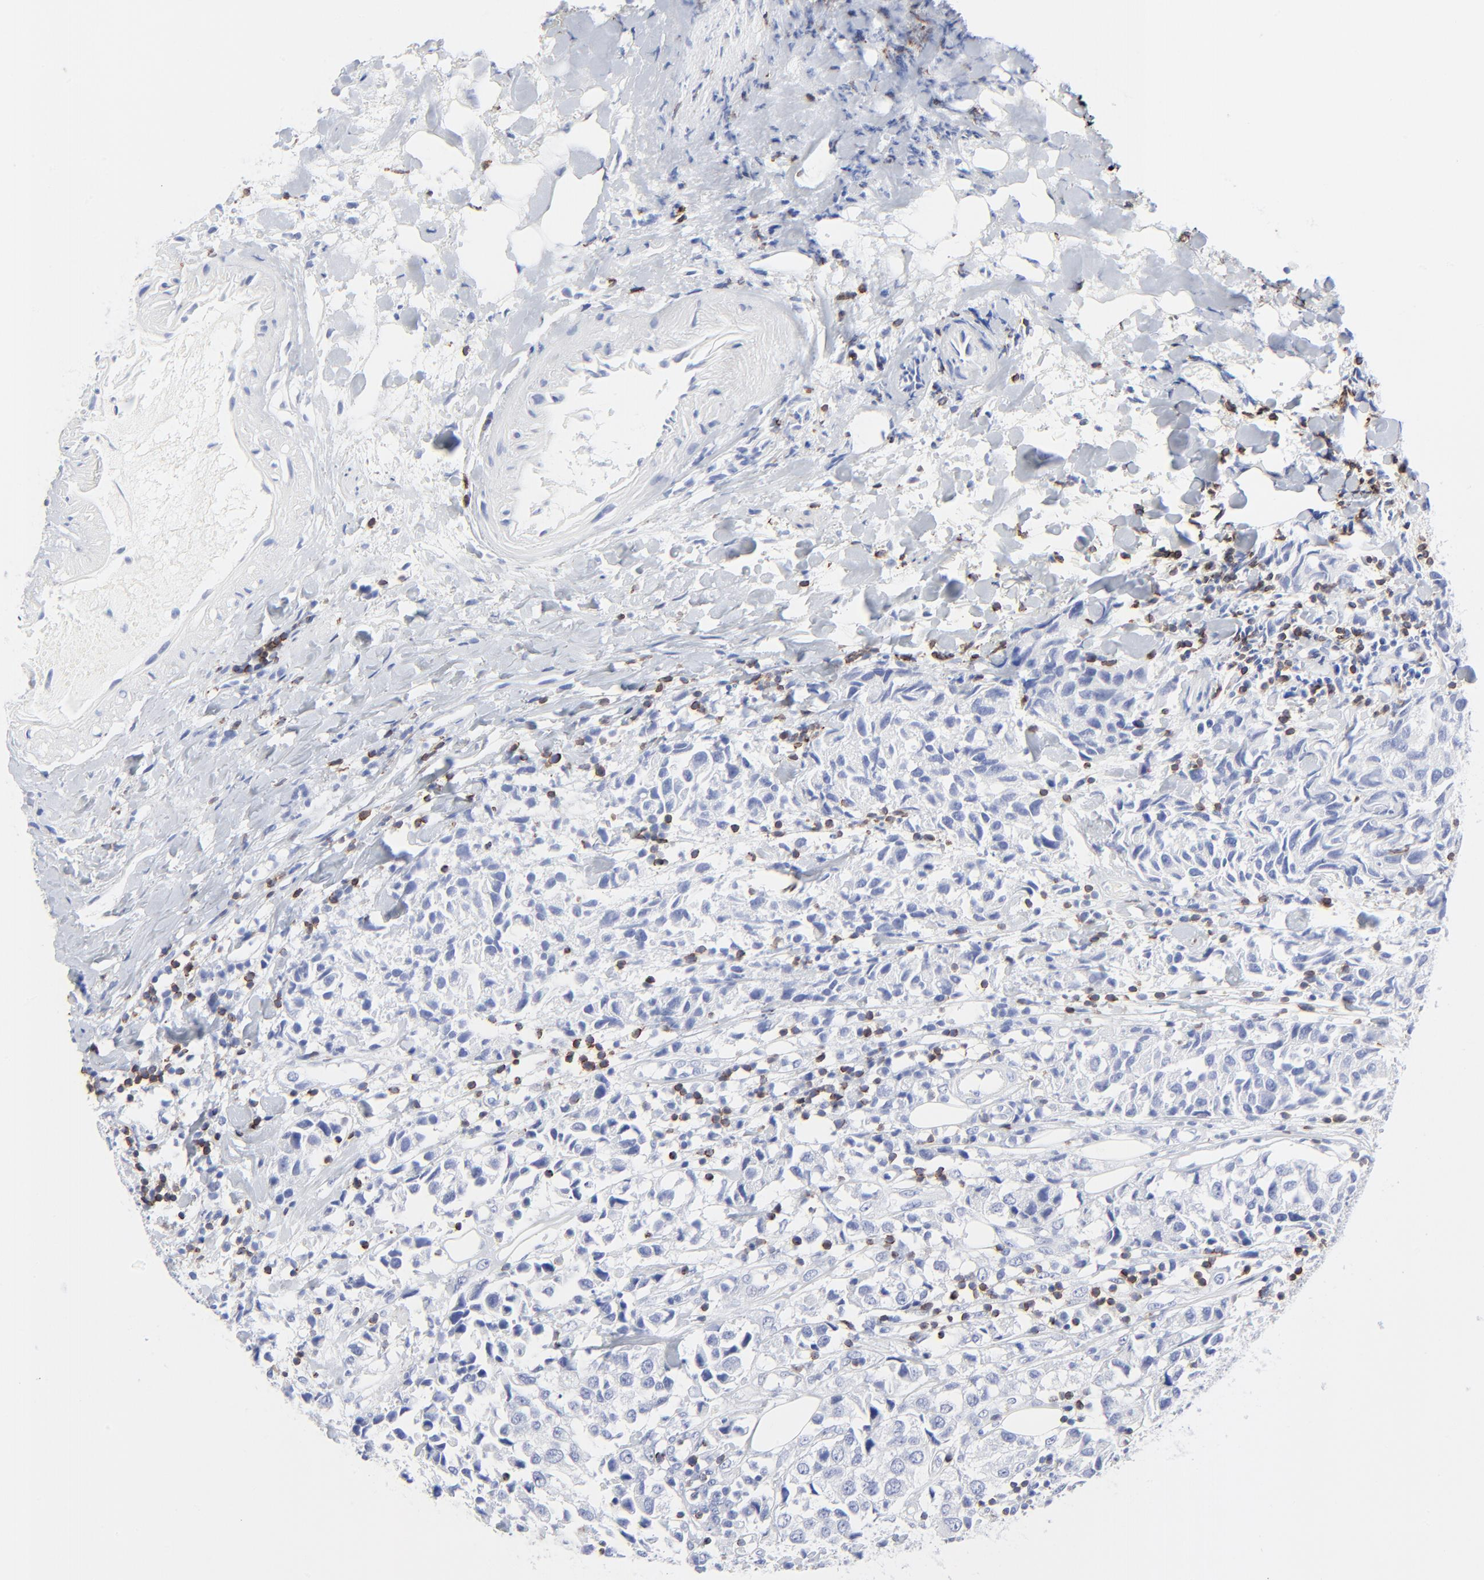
{"staining": {"intensity": "negative", "quantity": "none", "location": "none"}, "tissue": "urothelial cancer", "cell_type": "Tumor cells", "image_type": "cancer", "snomed": [{"axis": "morphology", "description": "Urothelial carcinoma, High grade"}, {"axis": "topography", "description": "Urinary bladder"}], "caption": "Tumor cells show no significant protein expression in urothelial cancer.", "gene": "LCK", "patient": {"sex": "female", "age": 75}}